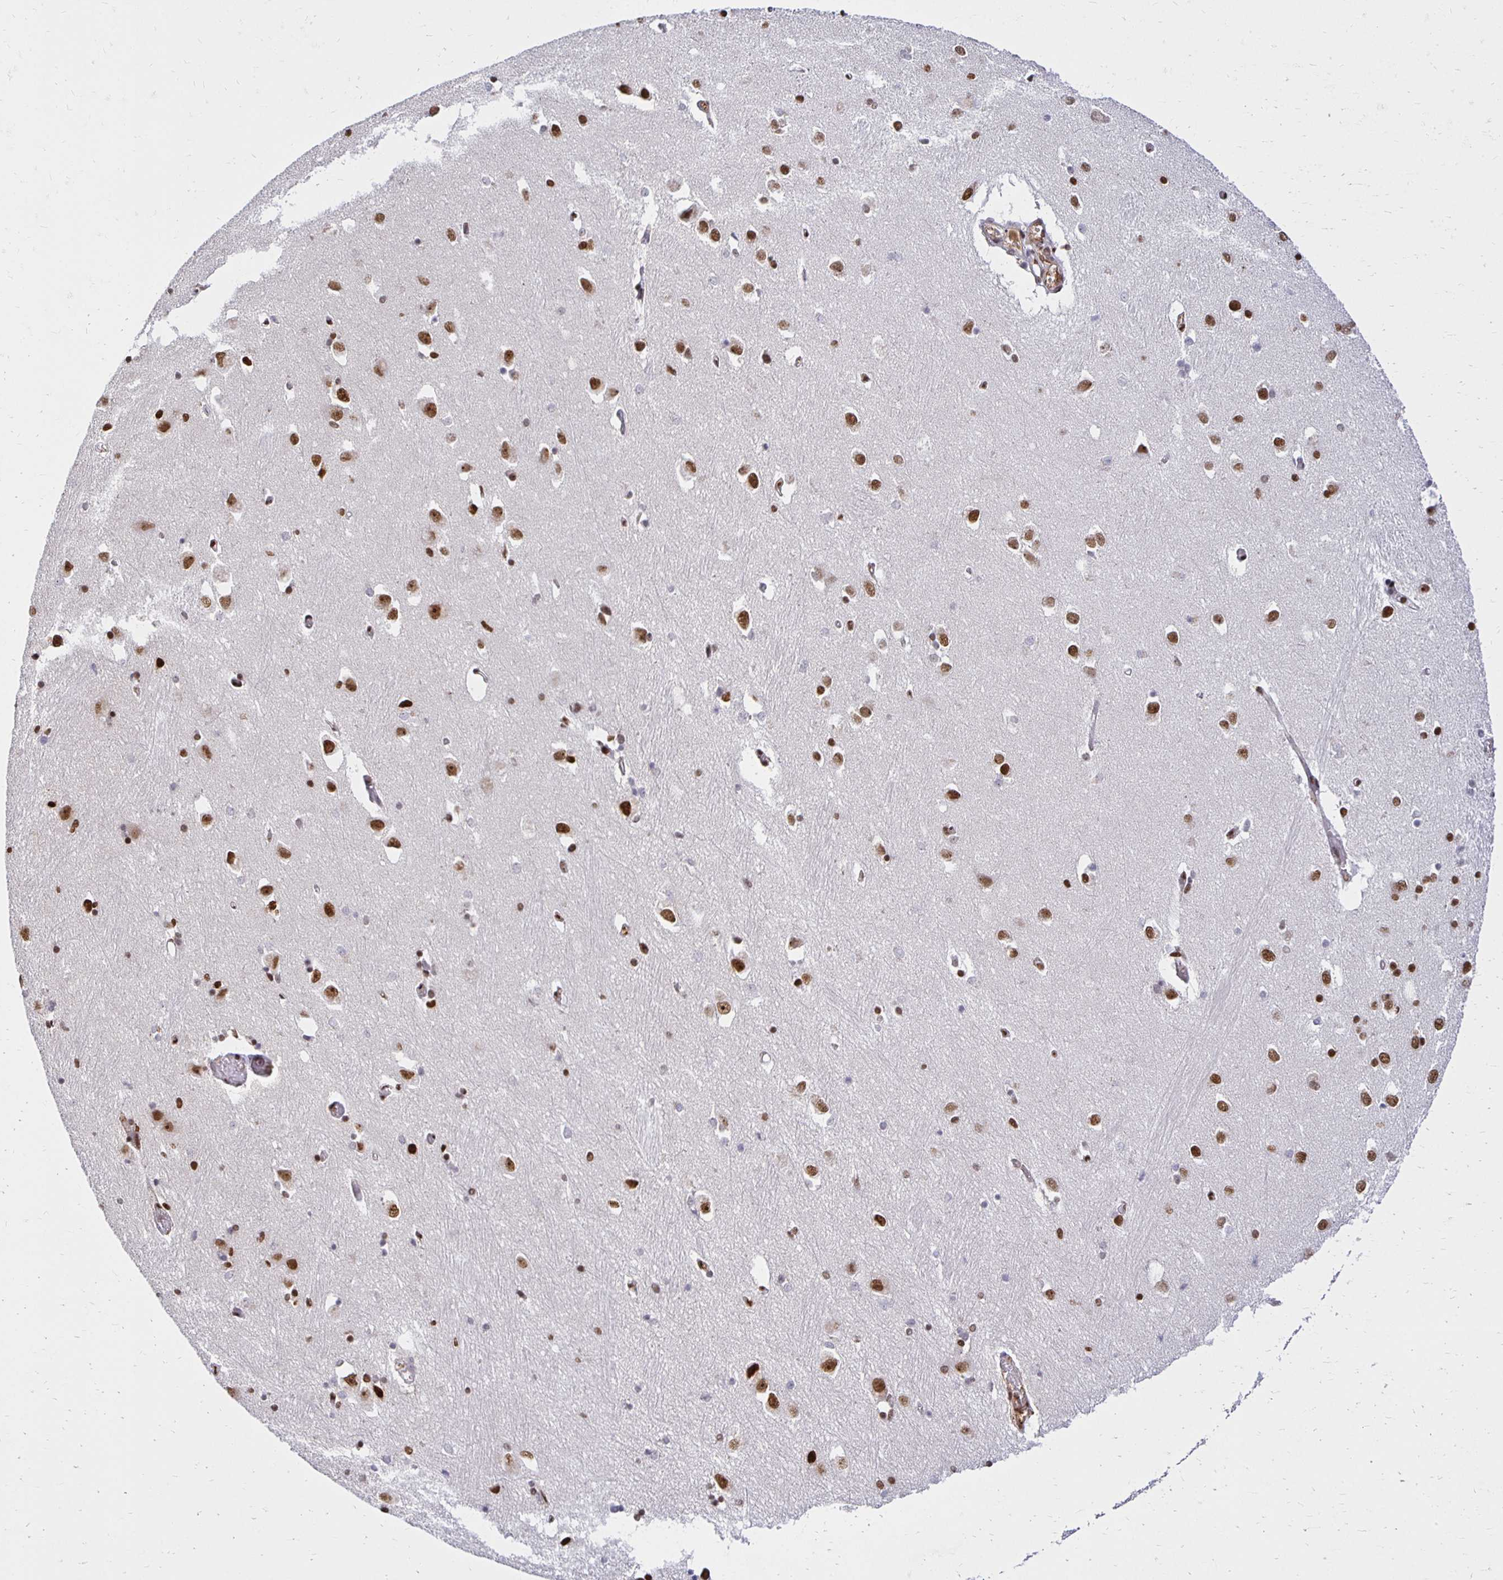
{"staining": {"intensity": "moderate", "quantity": ">75%", "location": "nuclear"}, "tissue": "caudate", "cell_type": "Glial cells", "image_type": "normal", "snomed": [{"axis": "morphology", "description": "Normal tissue, NOS"}, {"axis": "topography", "description": "Lateral ventricle wall"}, {"axis": "topography", "description": "Hippocampus"}], "caption": "Moderate nuclear expression is present in about >75% of glial cells in benign caudate. The staining was performed using DAB, with brown indicating positive protein expression. Nuclei are stained blue with hematoxylin.", "gene": "ZNF579", "patient": {"sex": "female", "age": 63}}